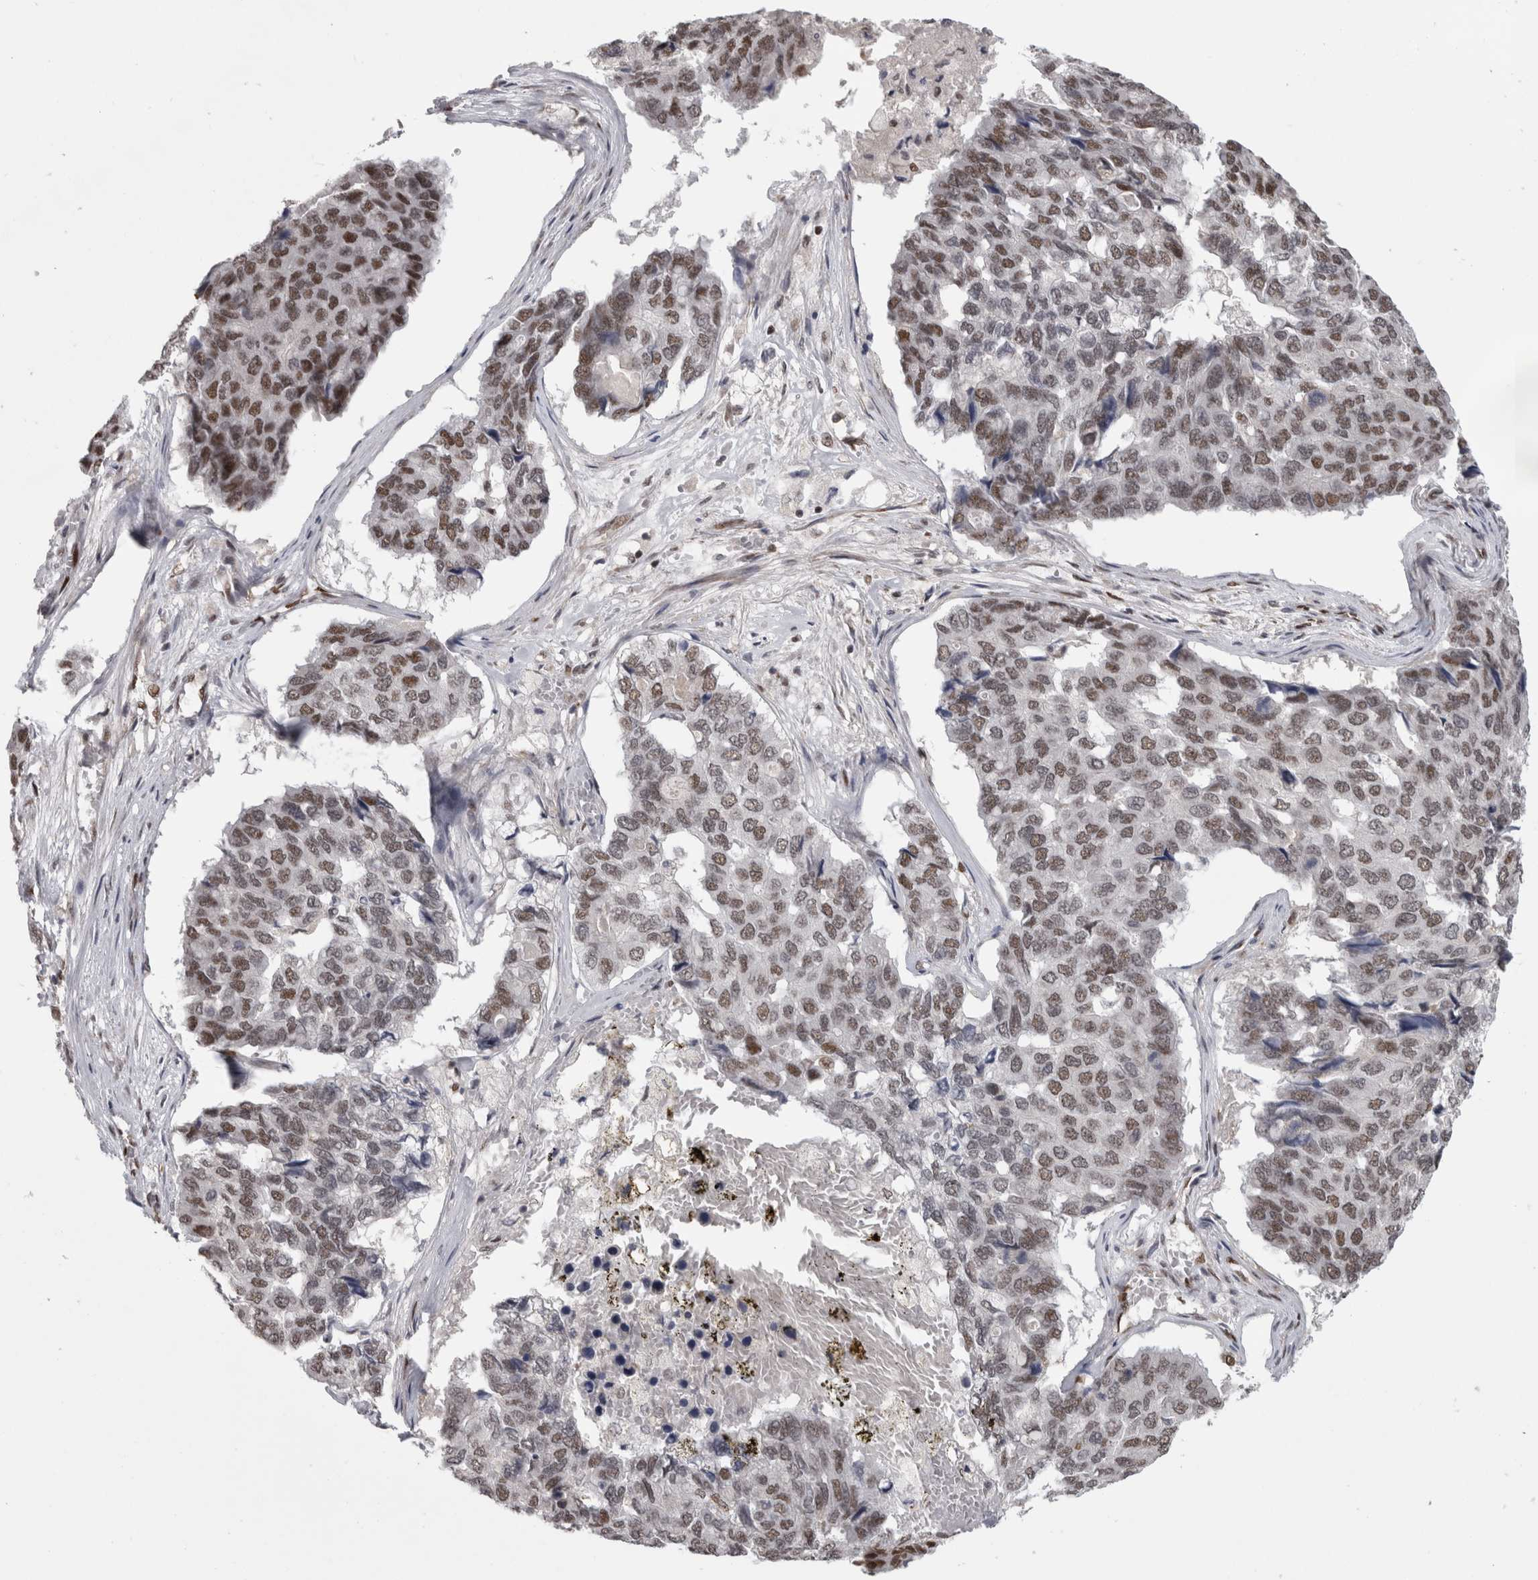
{"staining": {"intensity": "moderate", "quantity": ">75%", "location": "nuclear"}, "tissue": "pancreatic cancer", "cell_type": "Tumor cells", "image_type": "cancer", "snomed": [{"axis": "morphology", "description": "Adenocarcinoma, NOS"}, {"axis": "topography", "description": "Pancreas"}], "caption": "Approximately >75% of tumor cells in adenocarcinoma (pancreatic) reveal moderate nuclear protein expression as visualized by brown immunohistochemical staining.", "gene": "SRARP", "patient": {"sex": "male", "age": 50}}